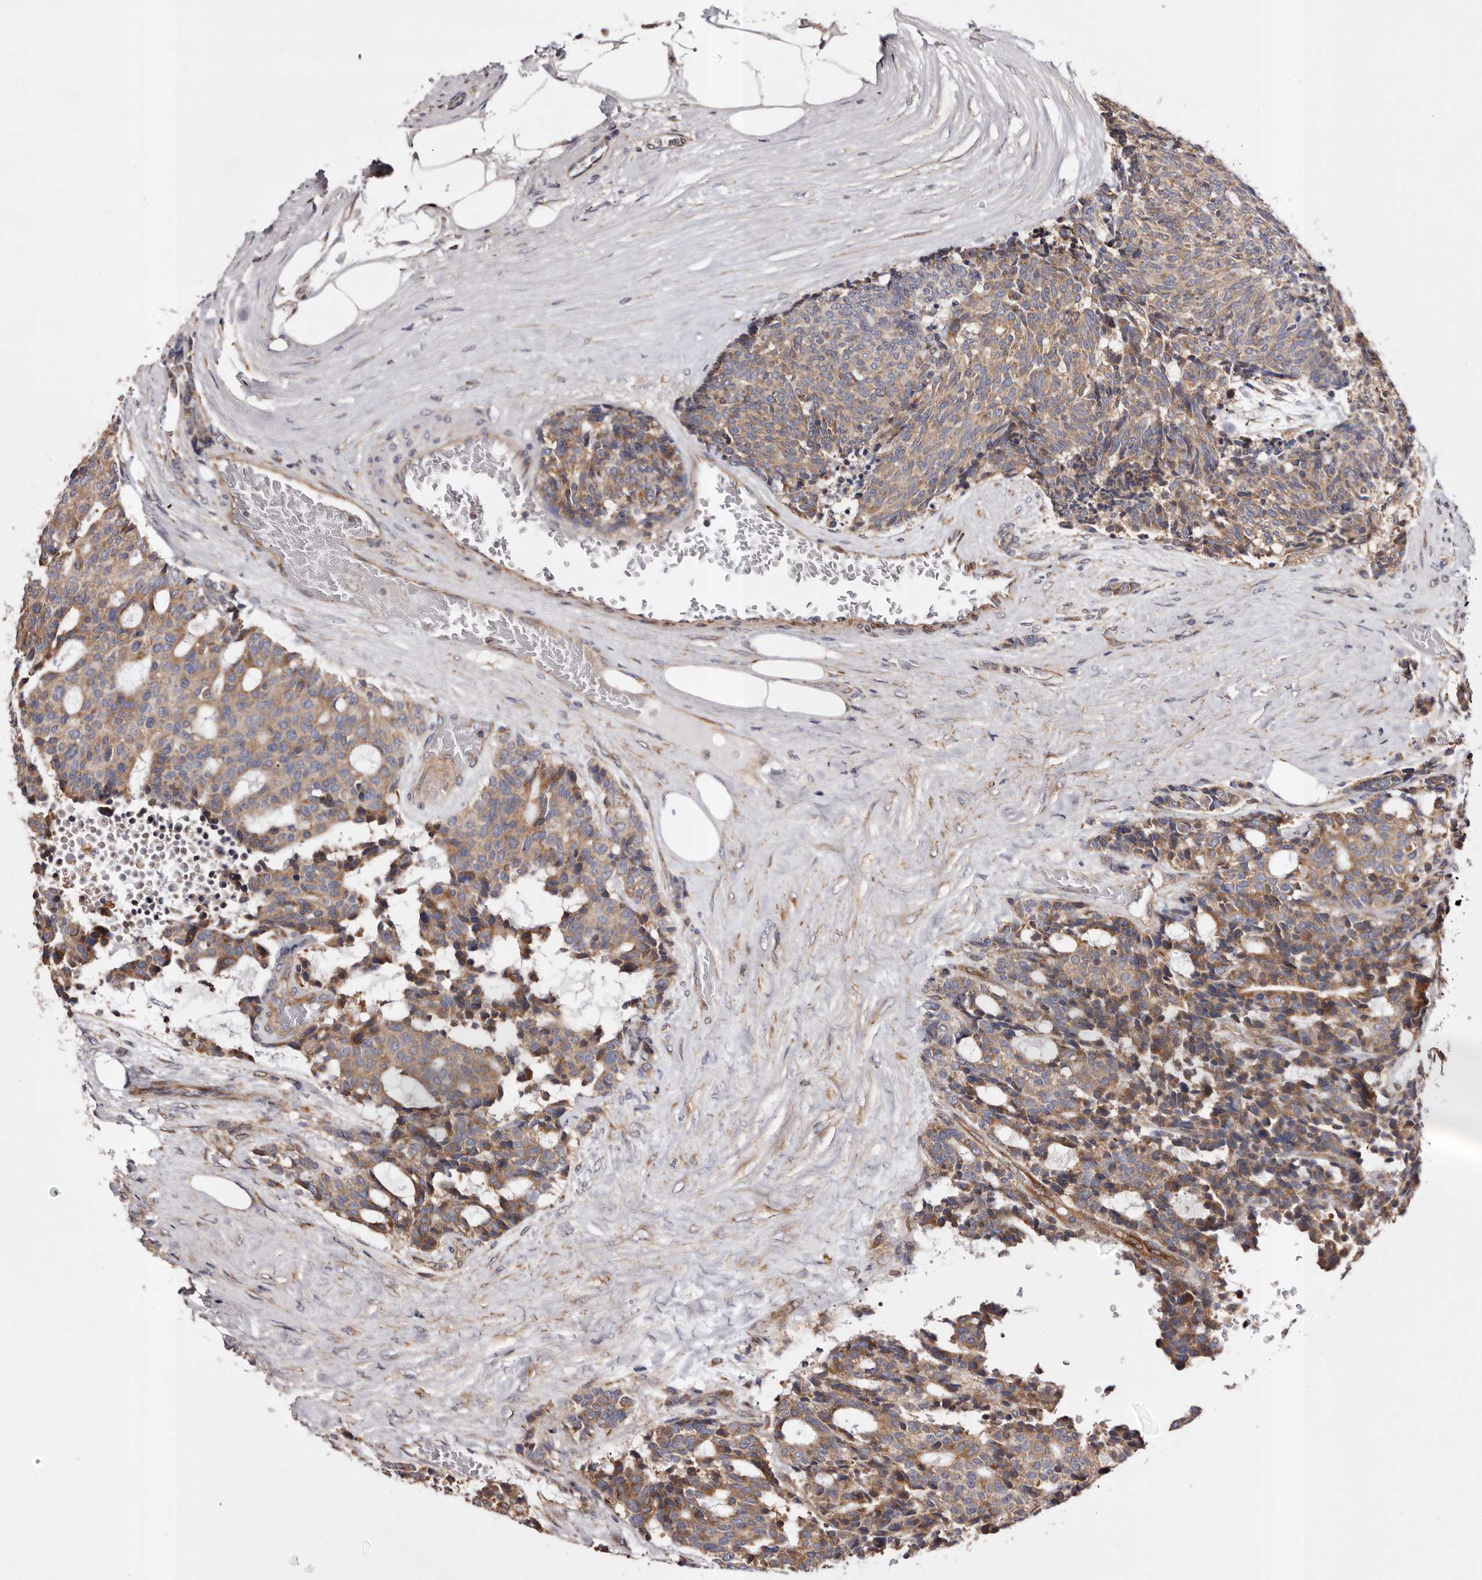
{"staining": {"intensity": "weak", "quantity": ">75%", "location": "cytoplasmic/membranous"}, "tissue": "carcinoid", "cell_type": "Tumor cells", "image_type": "cancer", "snomed": [{"axis": "morphology", "description": "Carcinoid, malignant, NOS"}, {"axis": "topography", "description": "Pancreas"}], "caption": "Carcinoid (malignant) stained for a protein (brown) shows weak cytoplasmic/membranous positive positivity in approximately >75% of tumor cells.", "gene": "COQ8B", "patient": {"sex": "female", "age": 54}}